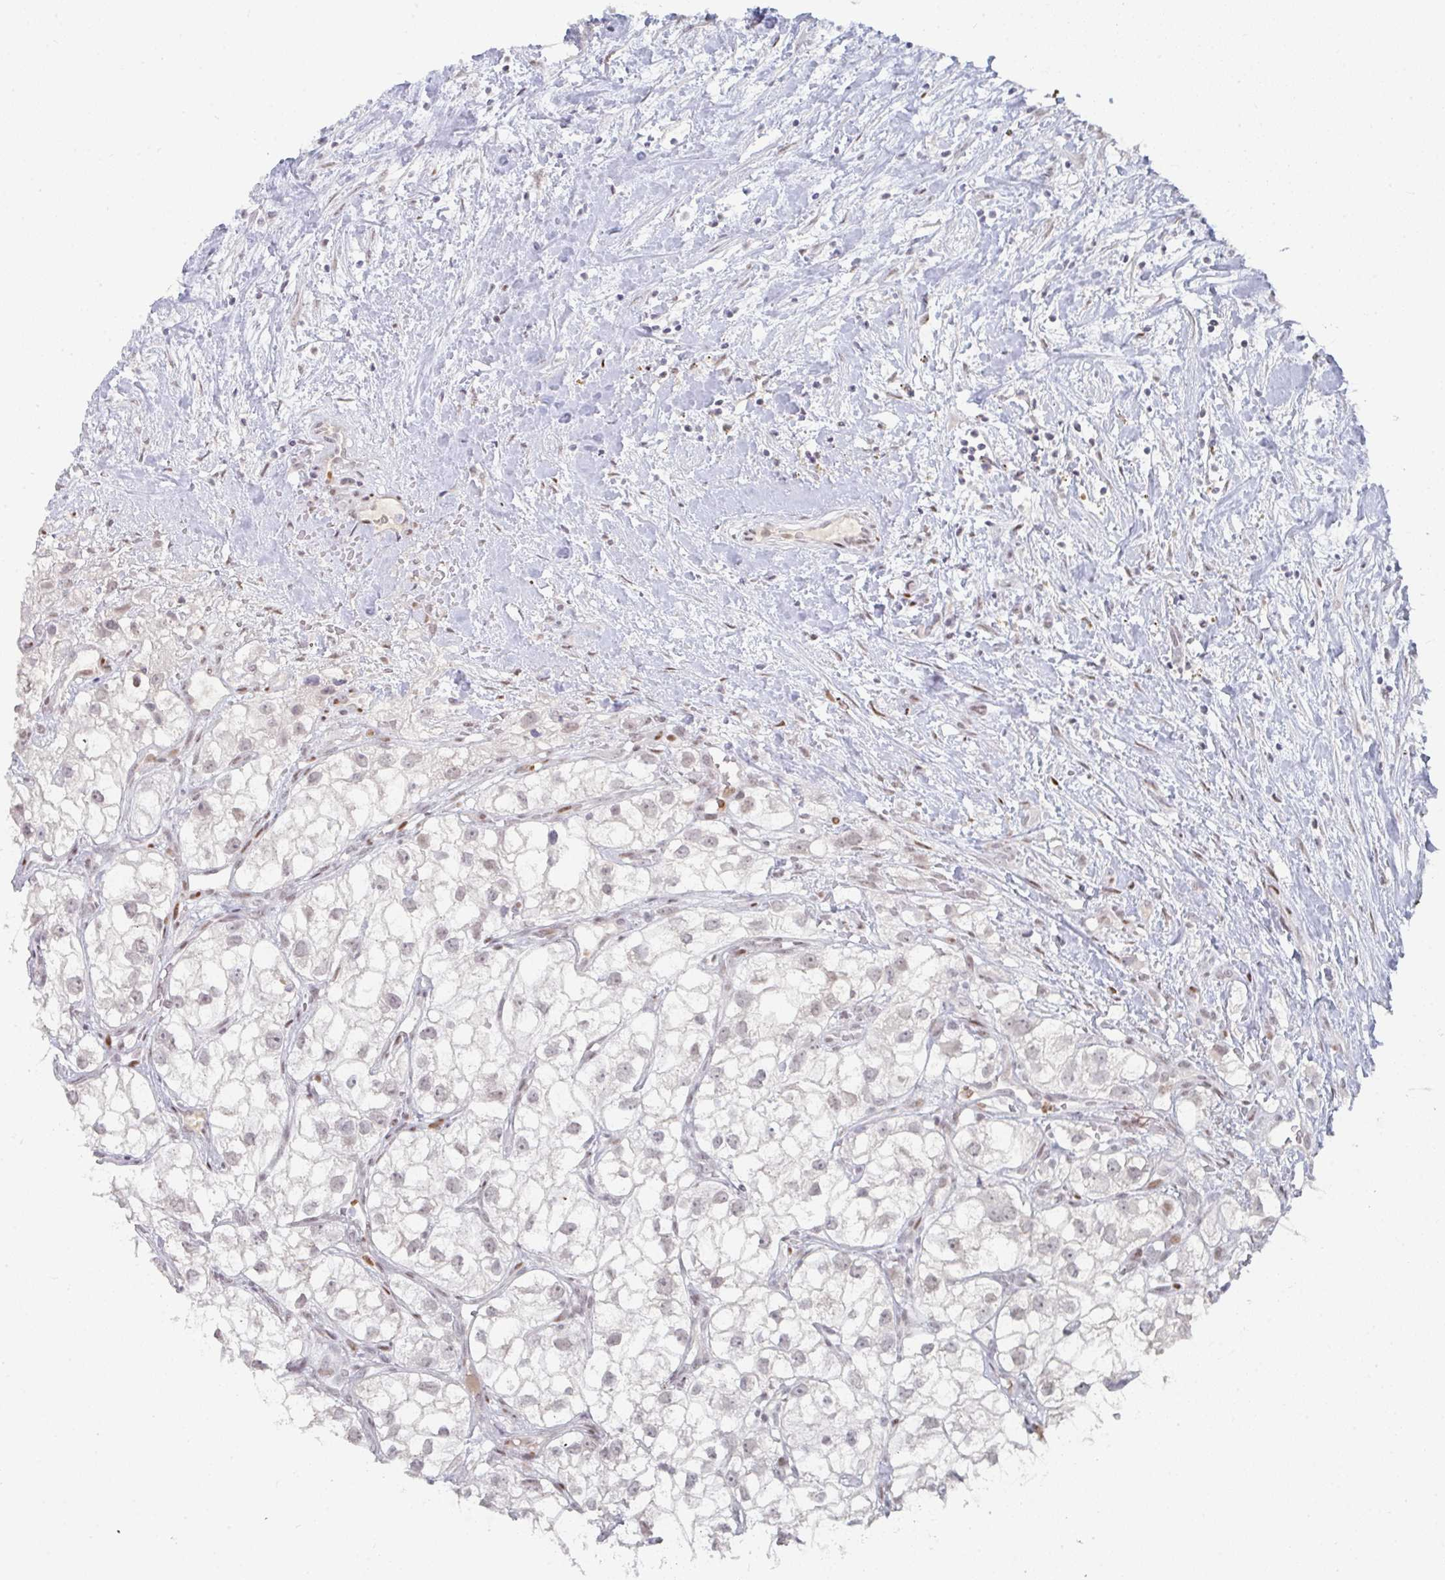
{"staining": {"intensity": "weak", "quantity": "<25%", "location": "nuclear"}, "tissue": "renal cancer", "cell_type": "Tumor cells", "image_type": "cancer", "snomed": [{"axis": "morphology", "description": "Adenocarcinoma, NOS"}, {"axis": "topography", "description": "Kidney"}], "caption": "Tumor cells show no significant protein staining in renal cancer (adenocarcinoma).", "gene": "LIN54", "patient": {"sex": "male", "age": 59}}